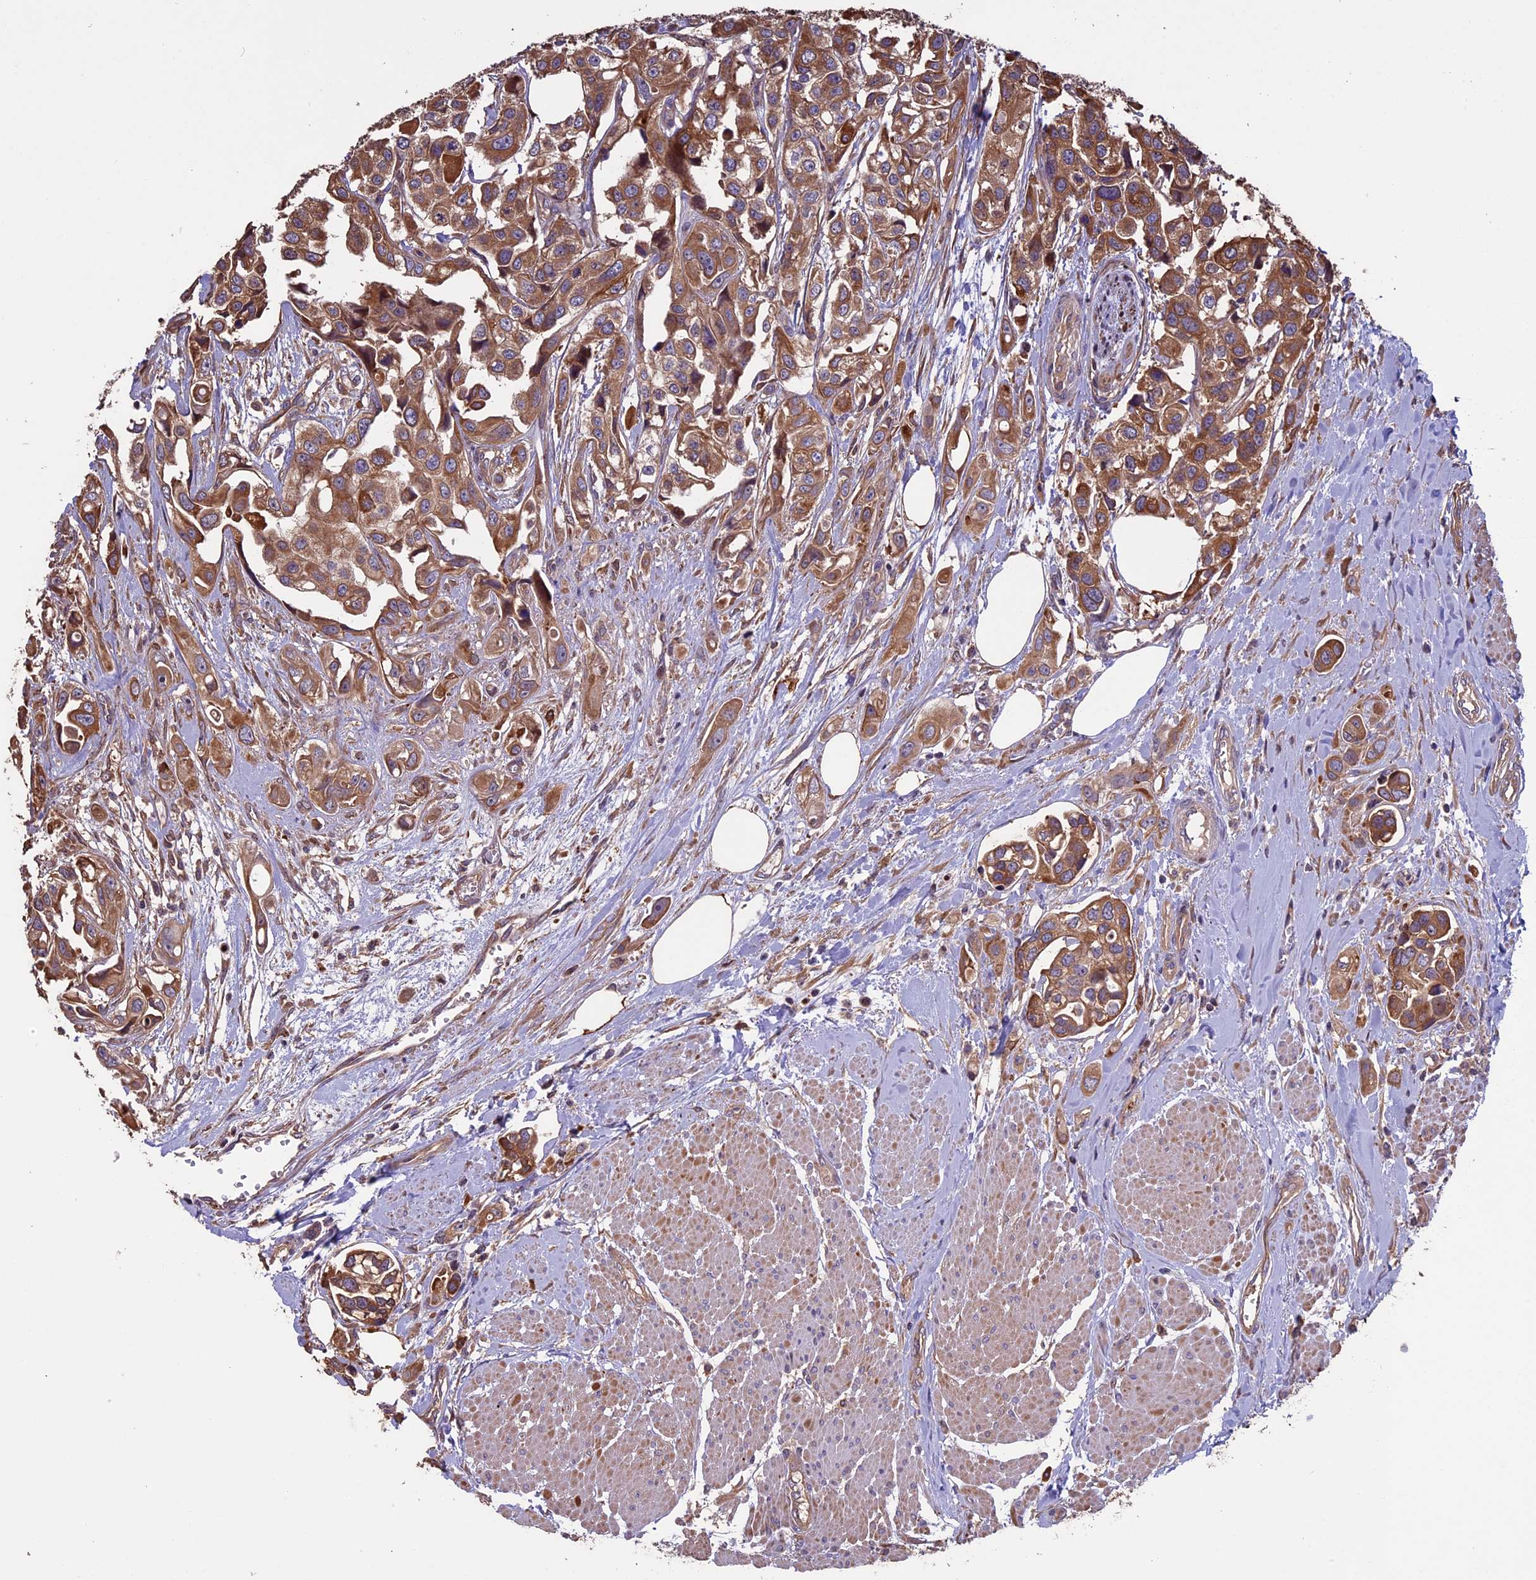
{"staining": {"intensity": "moderate", "quantity": ">75%", "location": "cytoplasmic/membranous"}, "tissue": "urothelial cancer", "cell_type": "Tumor cells", "image_type": "cancer", "snomed": [{"axis": "morphology", "description": "Urothelial carcinoma, High grade"}, {"axis": "topography", "description": "Urinary bladder"}], "caption": "Protein staining of urothelial cancer tissue demonstrates moderate cytoplasmic/membranous expression in approximately >75% of tumor cells. (Brightfield microscopy of DAB IHC at high magnification).", "gene": "VWA3A", "patient": {"sex": "male", "age": 67}}